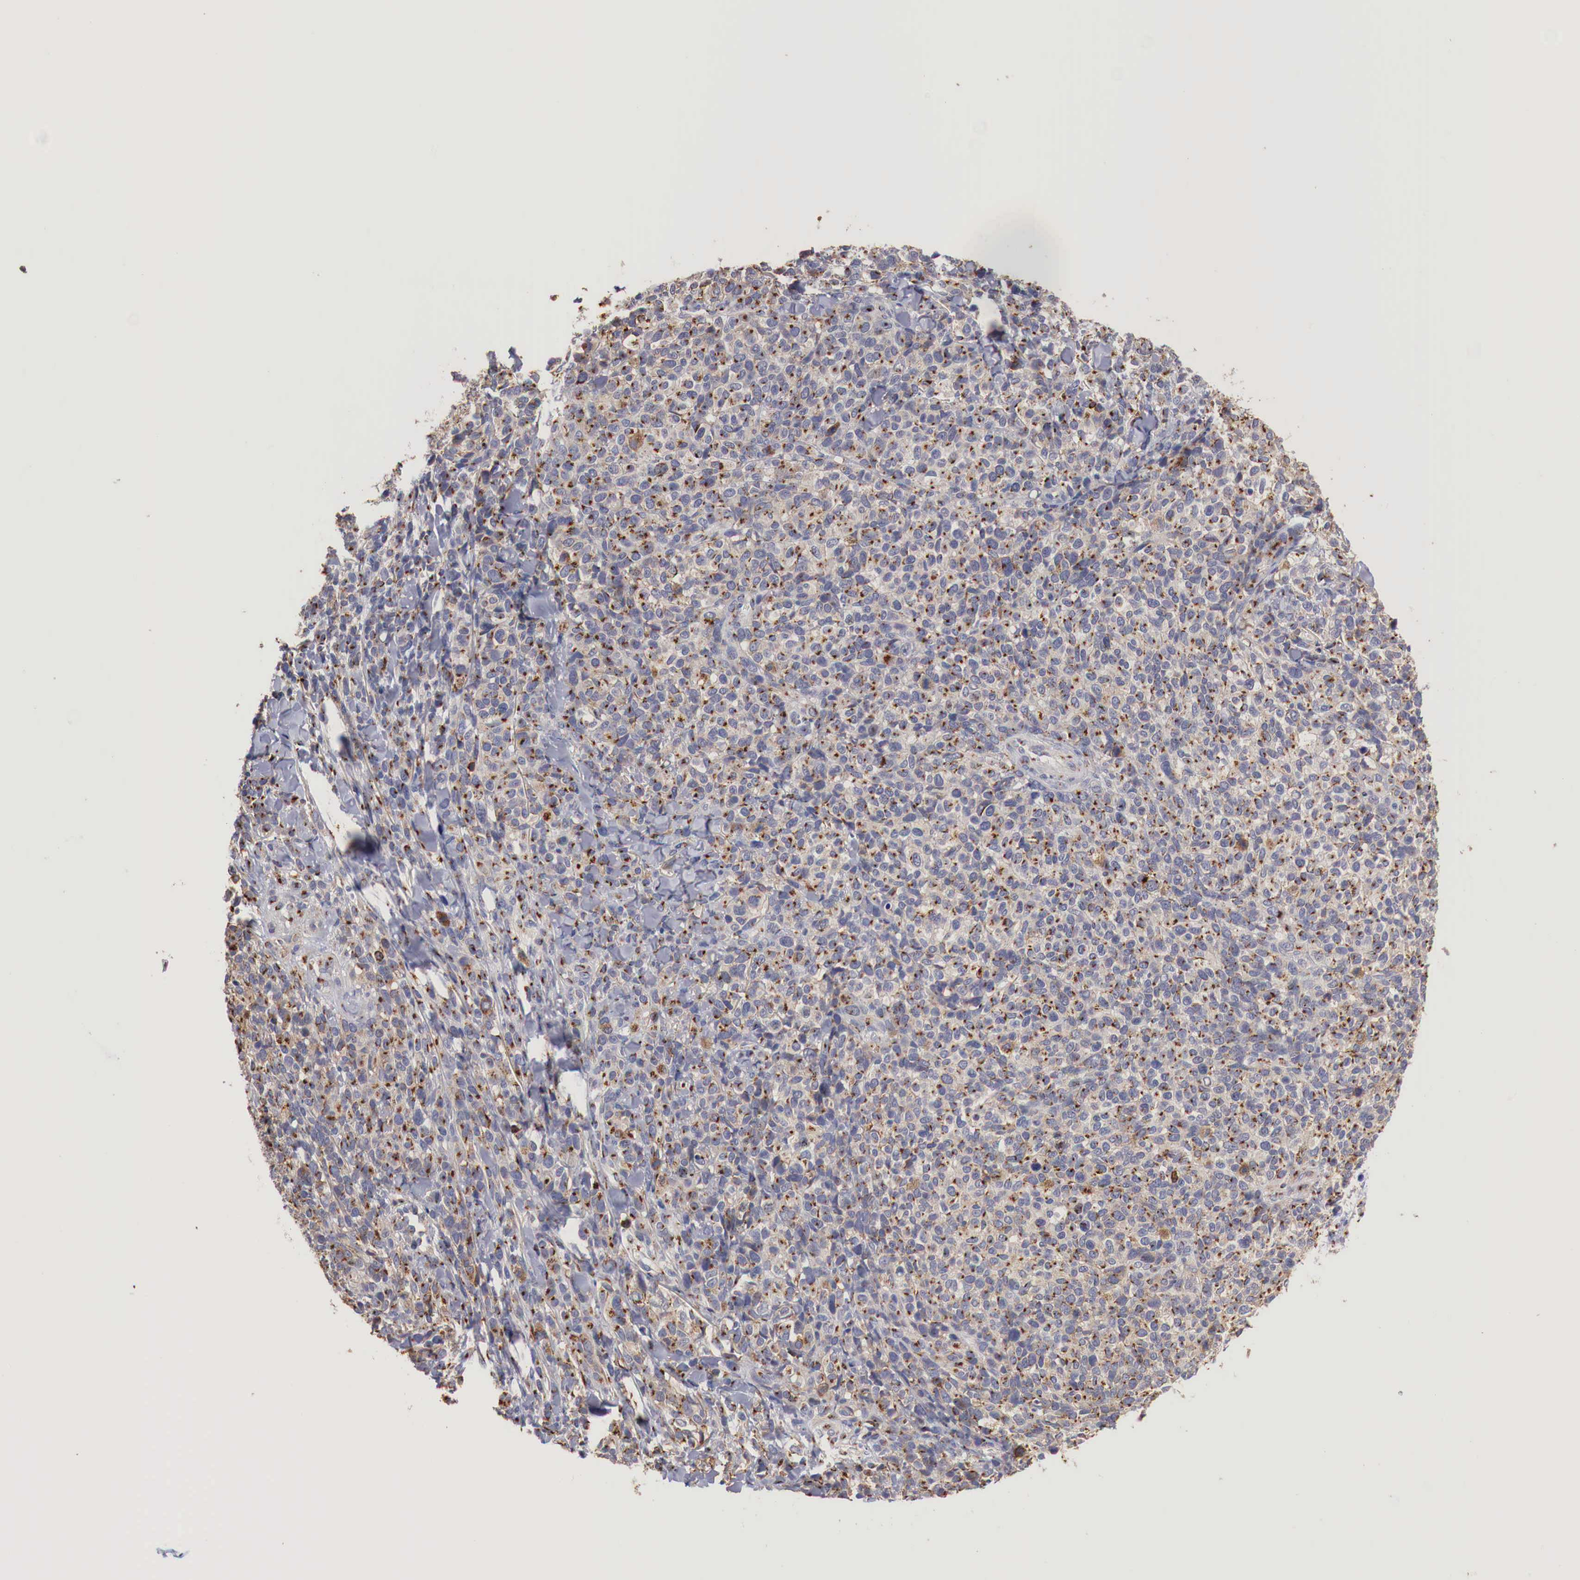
{"staining": {"intensity": "strong", "quantity": ">75%", "location": "cytoplasmic/membranous"}, "tissue": "melanoma", "cell_type": "Tumor cells", "image_type": "cancer", "snomed": [{"axis": "morphology", "description": "Malignant melanoma, NOS"}, {"axis": "topography", "description": "Skin"}], "caption": "Immunohistochemistry (IHC) image of neoplastic tissue: human malignant melanoma stained using immunohistochemistry displays high levels of strong protein expression localized specifically in the cytoplasmic/membranous of tumor cells, appearing as a cytoplasmic/membranous brown color.", "gene": "SYAP1", "patient": {"sex": "female", "age": 85}}